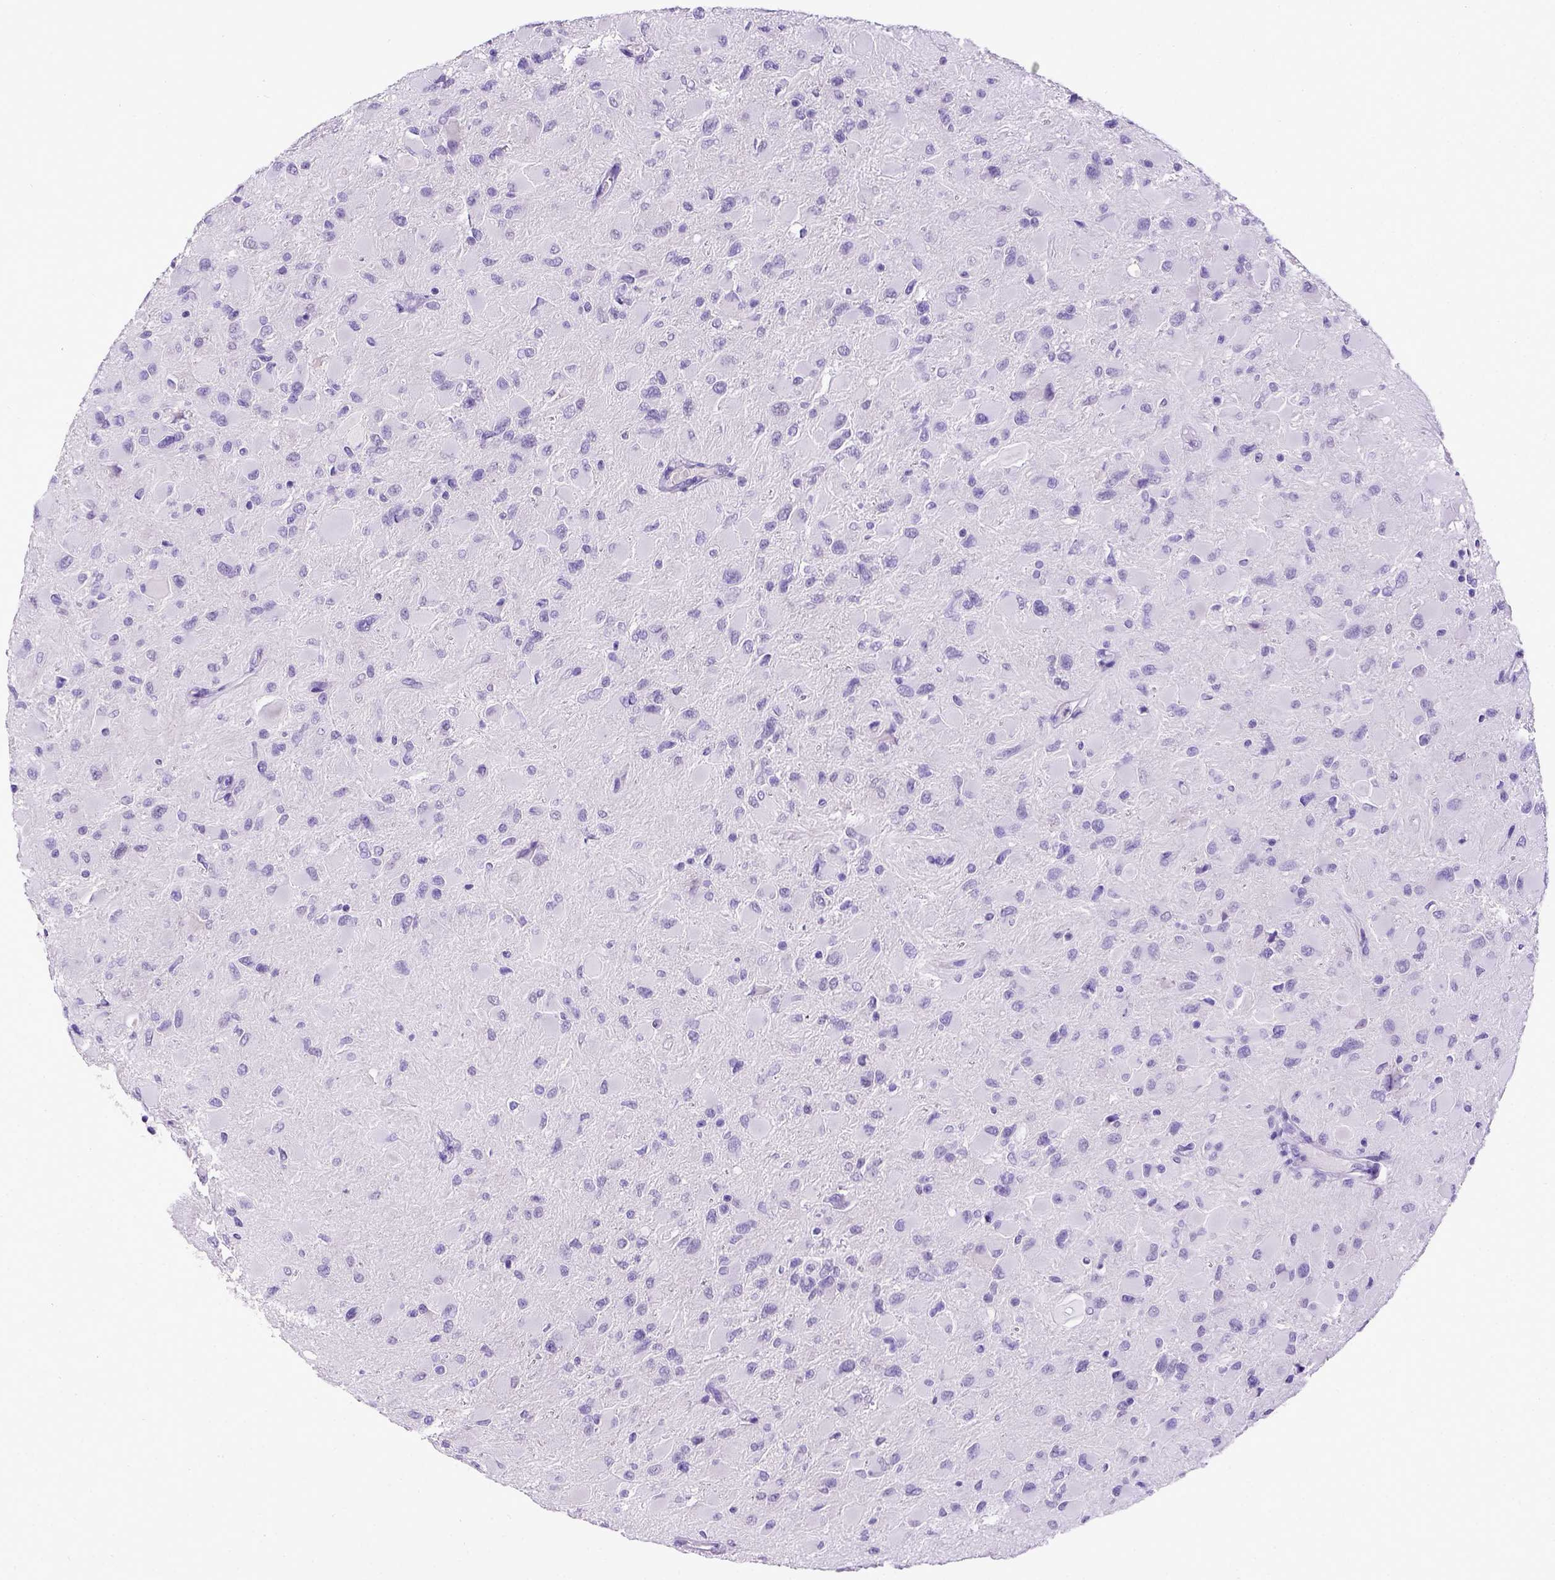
{"staining": {"intensity": "negative", "quantity": "none", "location": "none"}, "tissue": "glioma", "cell_type": "Tumor cells", "image_type": "cancer", "snomed": [{"axis": "morphology", "description": "Glioma, malignant, High grade"}, {"axis": "topography", "description": "Cerebral cortex"}], "caption": "An image of malignant glioma (high-grade) stained for a protein exhibits no brown staining in tumor cells.", "gene": "ESR1", "patient": {"sex": "female", "age": 36}}